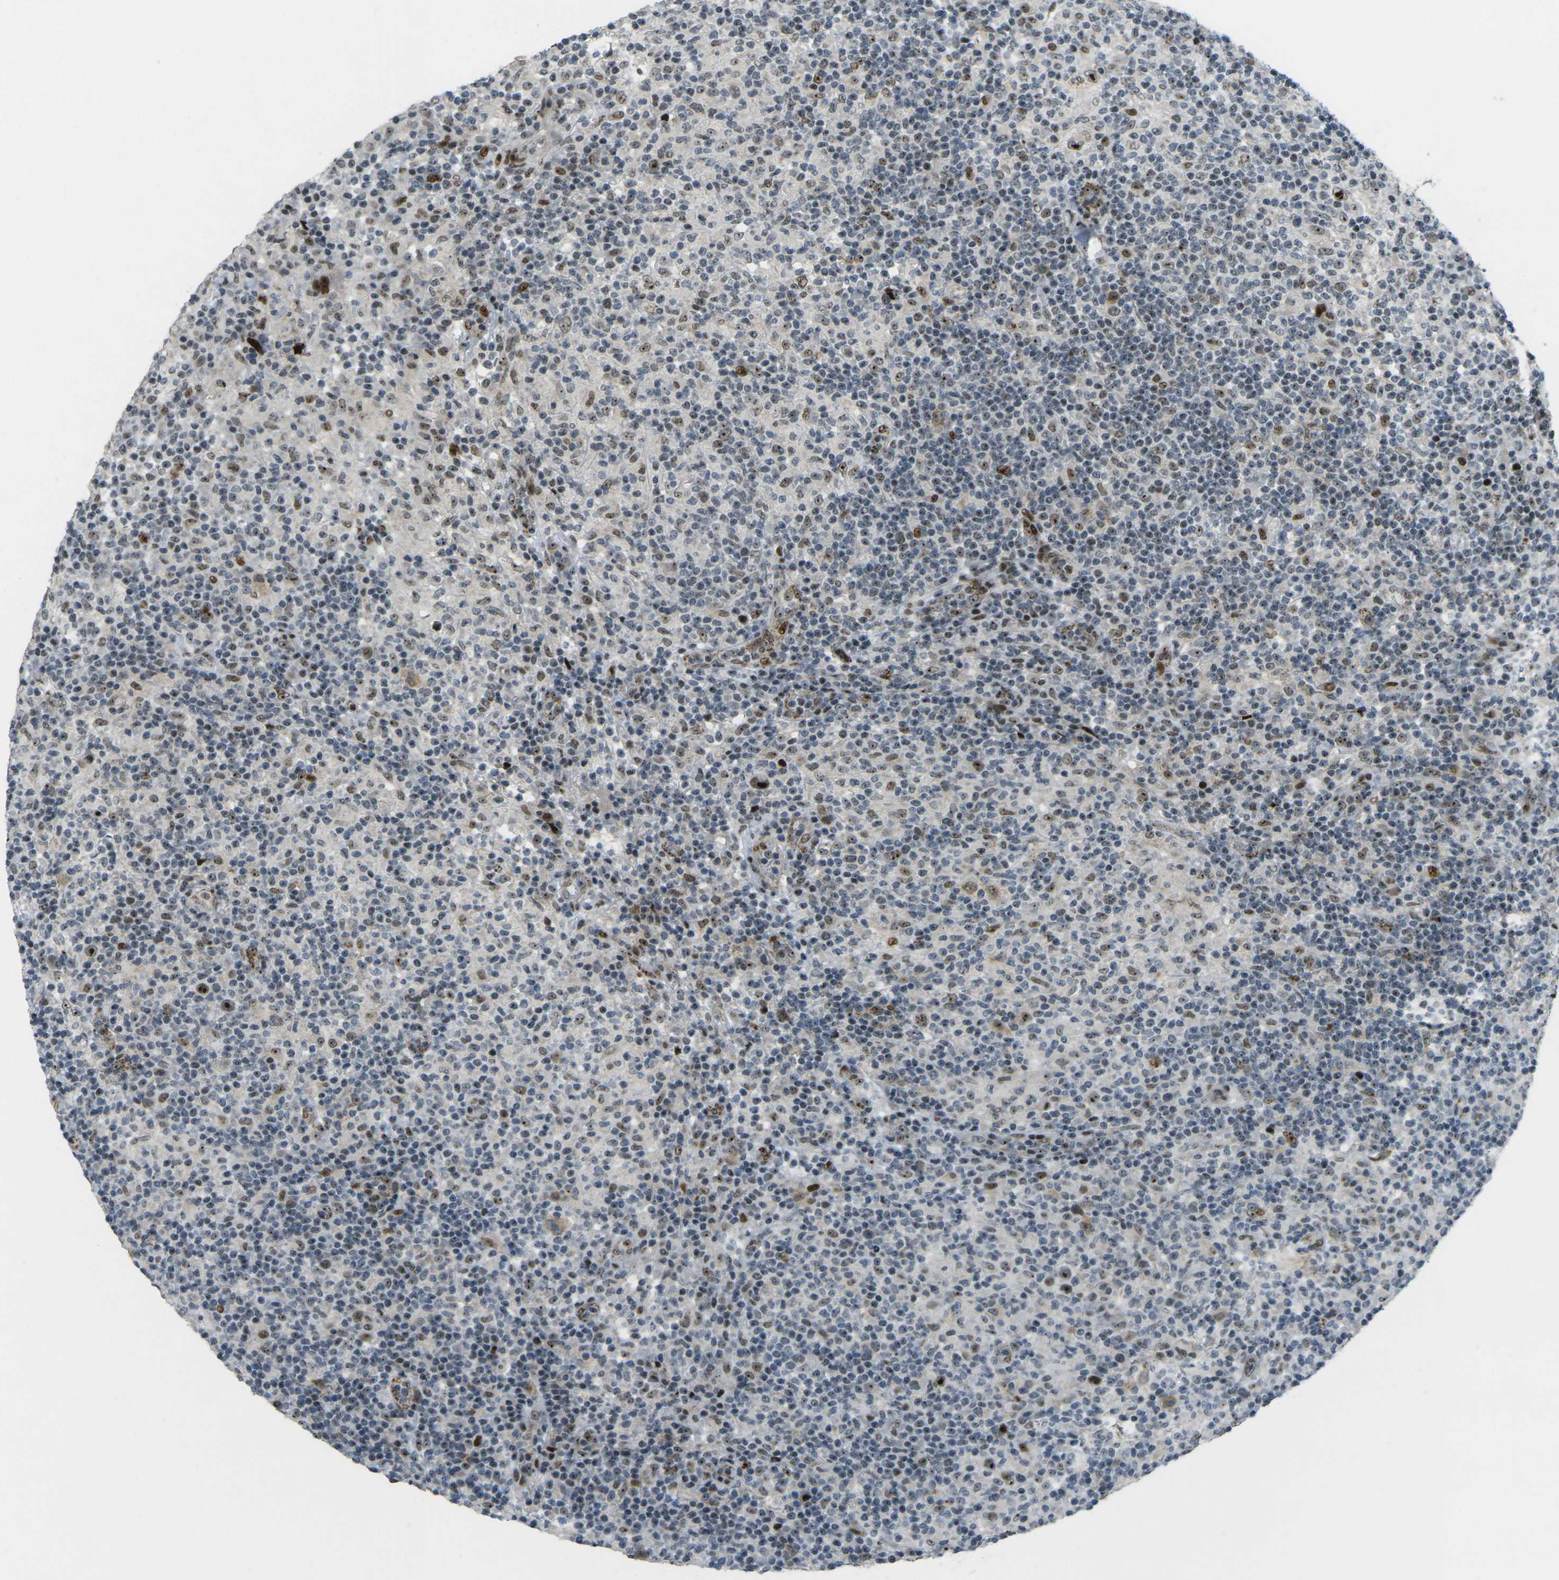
{"staining": {"intensity": "strong", "quantity": ">75%", "location": "nuclear"}, "tissue": "lymphoma", "cell_type": "Tumor cells", "image_type": "cancer", "snomed": [{"axis": "morphology", "description": "Hodgkin's disease, NOS"}, {"axis": "topography", "description": "Lymph node"}], "caption": "An immunohistochemistry histopathology image of neoplastic tissue is shown. Protein staining in brown shows strong nuclear positivity in Hodgkin's disease within tumor cells.", "gene": "UBE2C", "patient": {"sex": "male", "age": 70}}